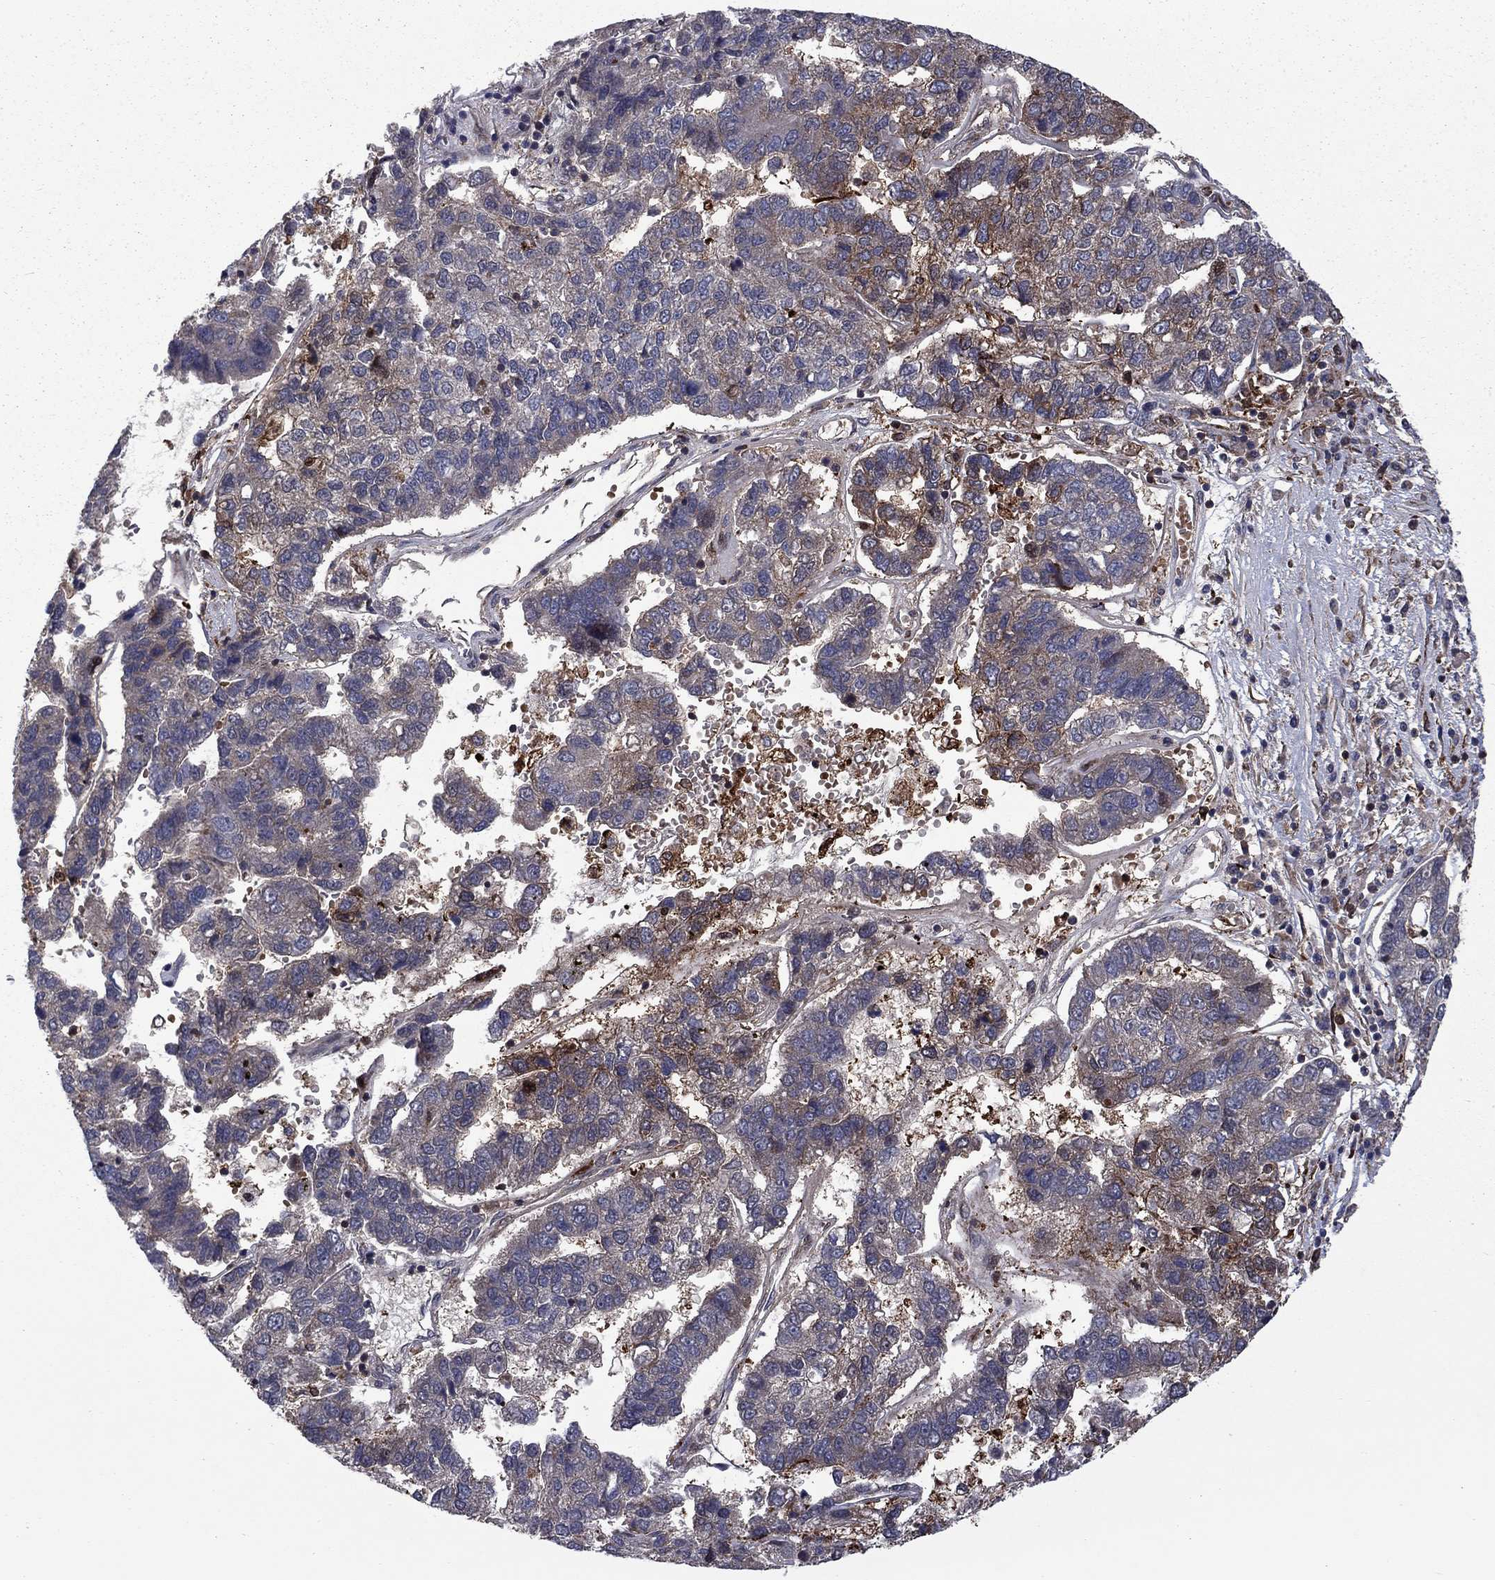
{"staining": {"intensity": "moderate", "quantity": "<25%", "location": "cytoplasmic/membranous"}, "tissue": "pancreatic cancer", "cell_type": "Tumor cells", "image_type": "cancer", "snomed": [{"axis": "morphology", "description": "Adenocarcinoma, NOS"}, {"axis": "topography", "description": "Pancreas"}], "caption": "A micrograph of adenocarcinoma (pancreatic) stained for a protein reveals moderate cytoplasmic/membranous brown staining in tumor cells.", "gene": "HDAC4", "patient": {"sex": "female", "age": 61}}